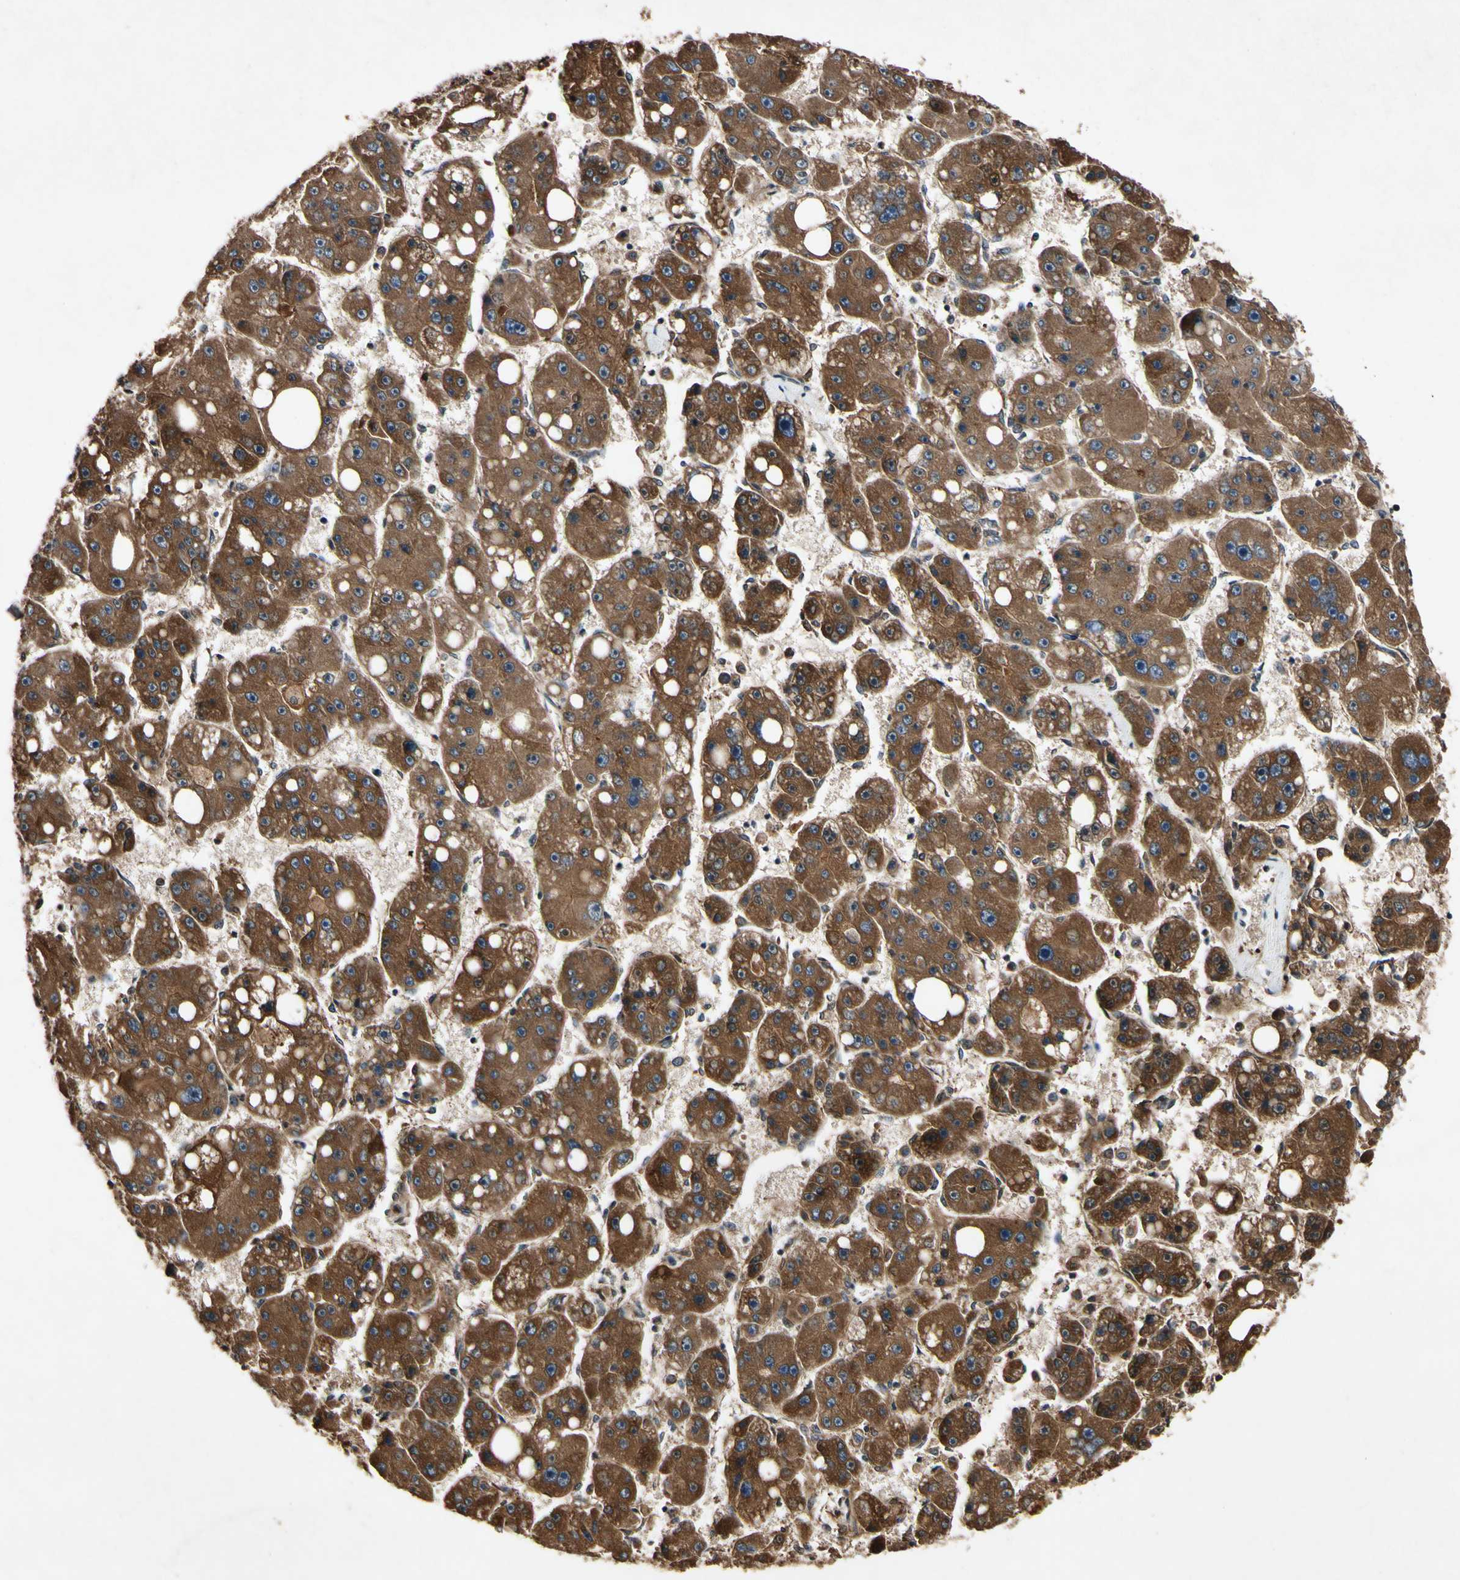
{"staining": {"intensity": "strong", "quantity": ">75%", "location": "cytoplasmic/membranous"}, "tissue": "liver cancer", "cell_type": "Tumor cells", "image_type": "cancer", "snomed": [{"axis": "morphology", "description": "Carcinoma, Hepatocellular, NOS"}, {"axis": "topography", "description": "Liver"}], "caption": "Protein staining of liver hepatocellular carcinoma tissue shows strong cytoplasmic/membranous staining in approximately >75% of tumor cells.", "gene": "PLAT", "patient": {"sex": "female", "age": 61}}